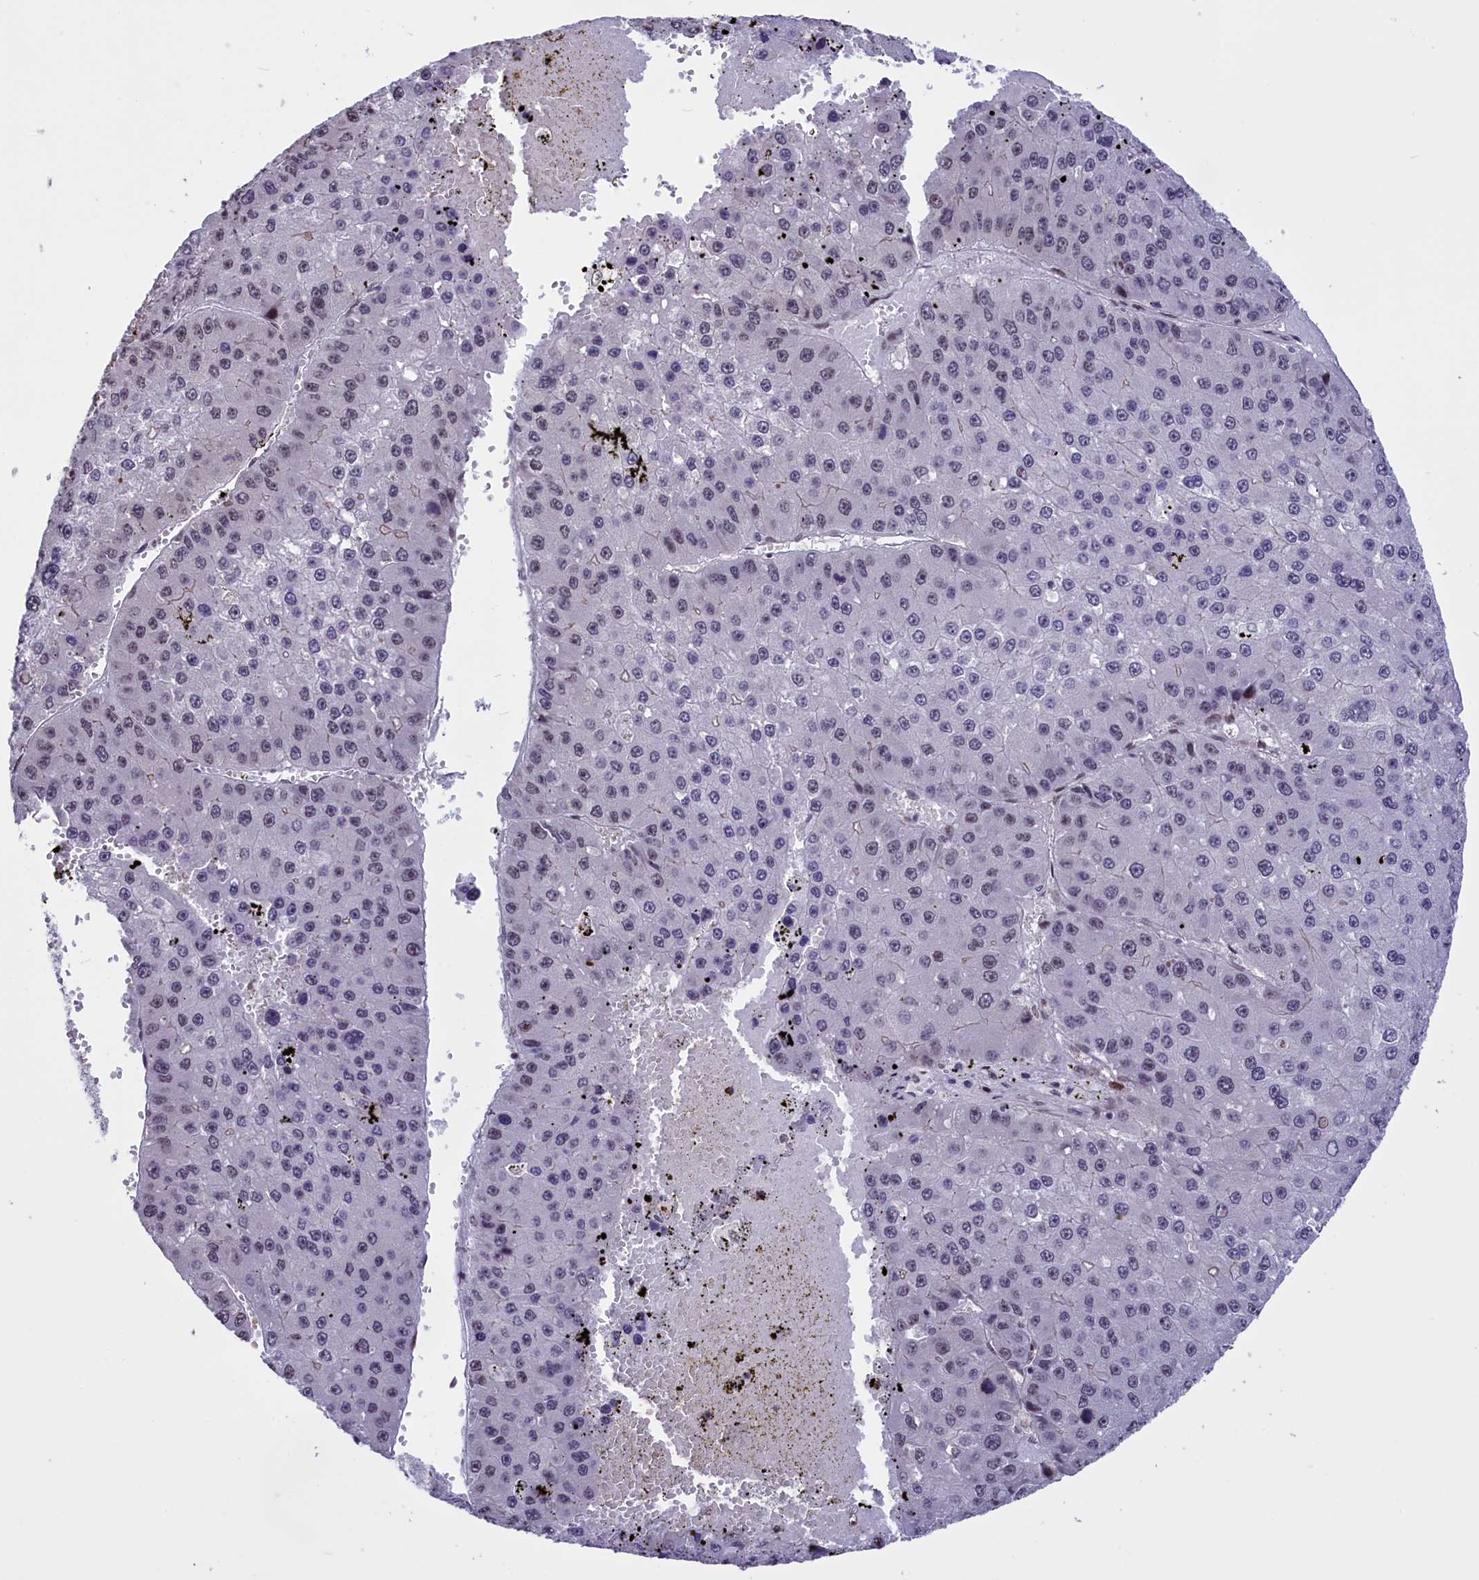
{"staining": {"intensity": "negative", "quantity": "none", "location": "none"}, "tissue": "liver cancer", "cell_type": "Tumor cells", "image_type": "cancer", "snomed": [{"axis": "morphology", "description": "Carcinoma, Hepatocellular, NOS"}, {"axis": "topography", "description": "Liver"}], "caption": "Human hepatocellular carcinoma (liver) stained for a protein using immunohistochemistry (IHC) displays no staining in tumor cells.", "gene": "RELB", "patient": {"sex": "female", "age": 73}}